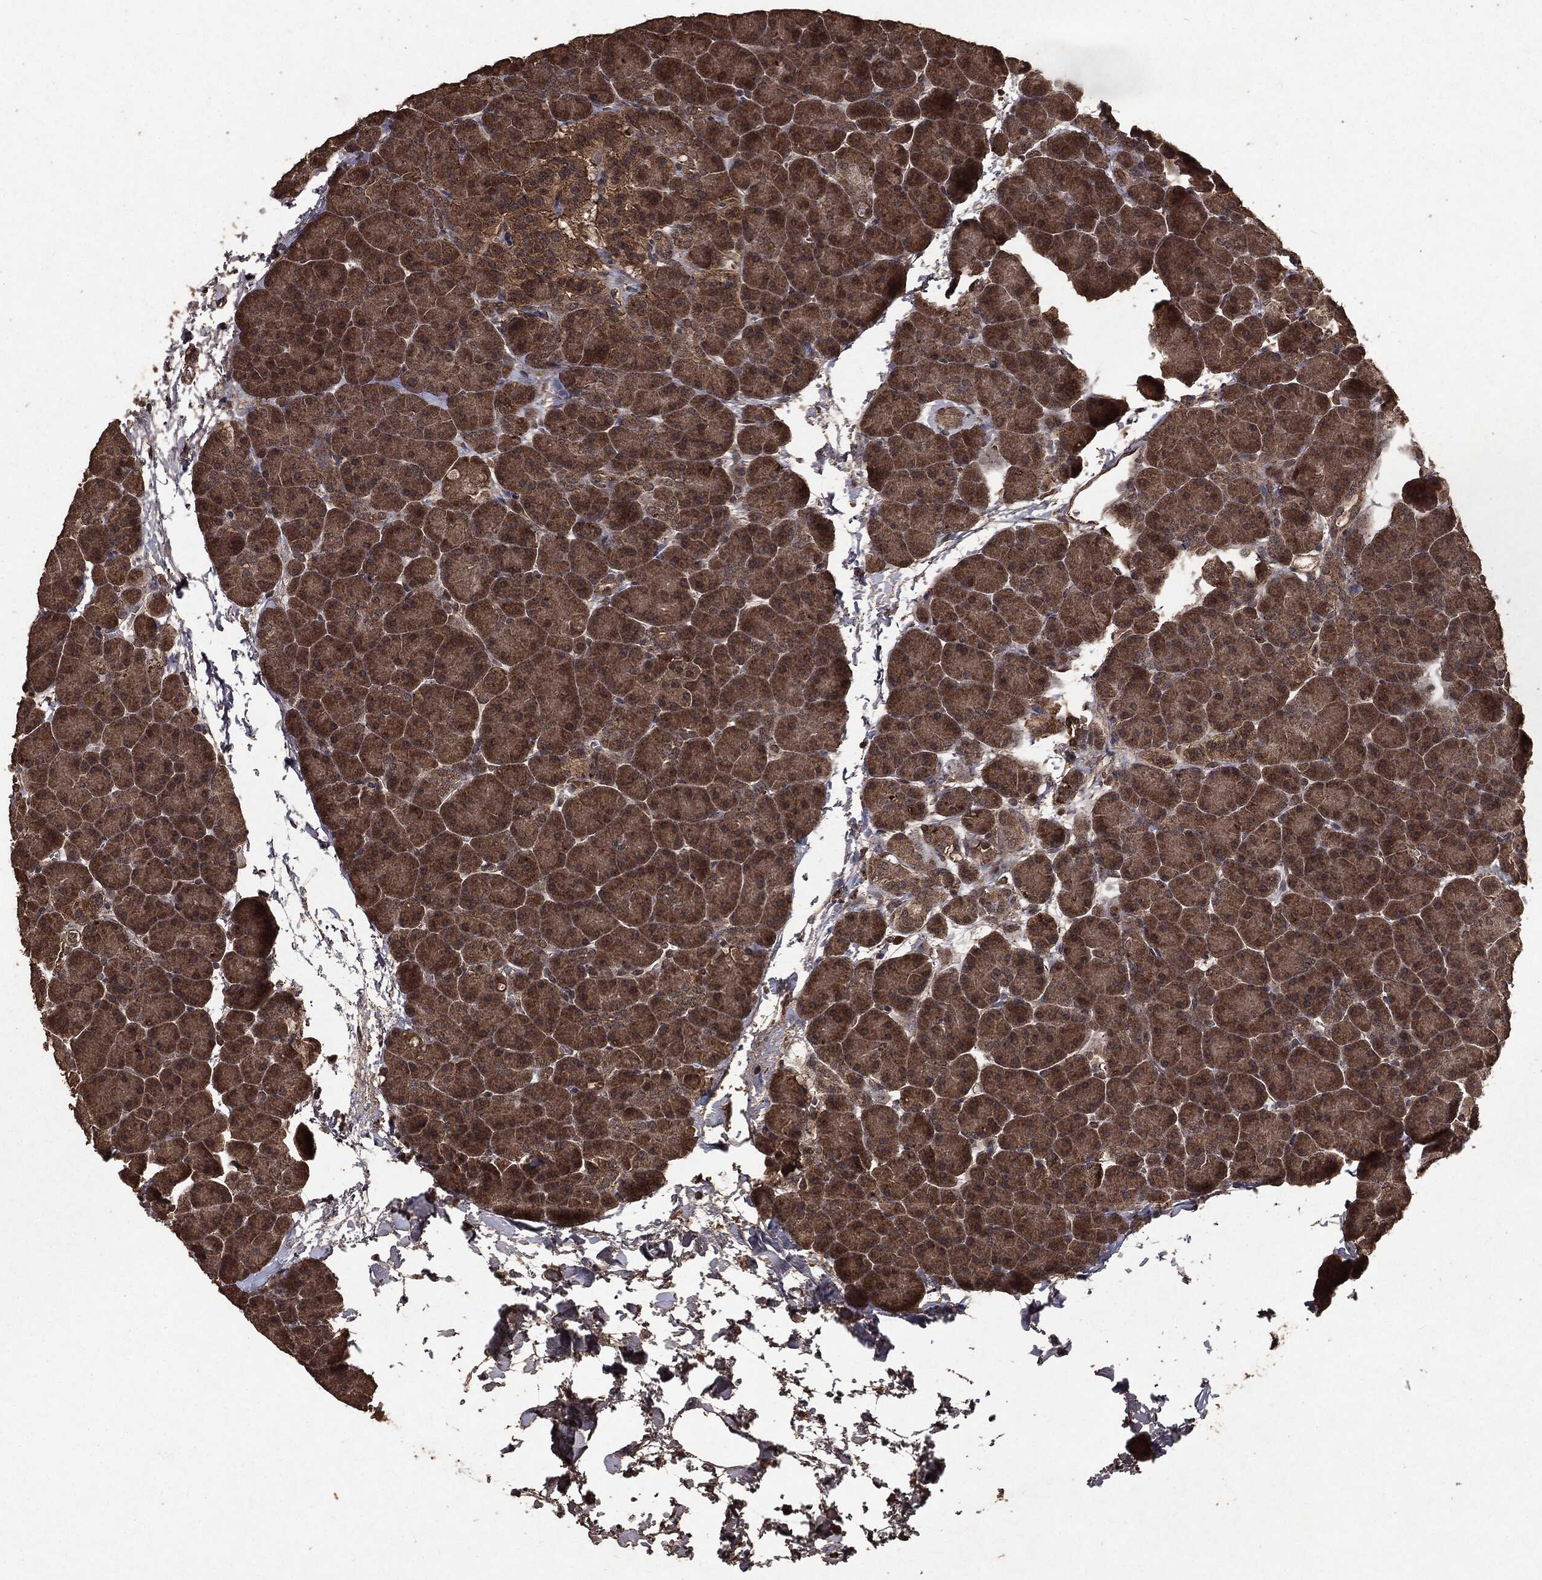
{"staining": {"intensity": "moderate", "quantity": ">75%", "location": "cytoplasmic/membranous"}, "tissue": "pancreas", "cell_type": "Exocrine glandular cells", "image_type": "normal", "snomed": [{"axis": "morphology", "description": "Normal tissue, NOS"}, {"axis": "topography", "description": "Pancreas"}], "caption": "A medium amount of moderate cytoplasmic/membranous expression is present in approximately >75% of exocrine glandular cells in normal pancreas. (DAB IHC with brightfield microscopy, high magnification).", "gene": "NME1", "patient": {"sex": "female", "age": 44}}